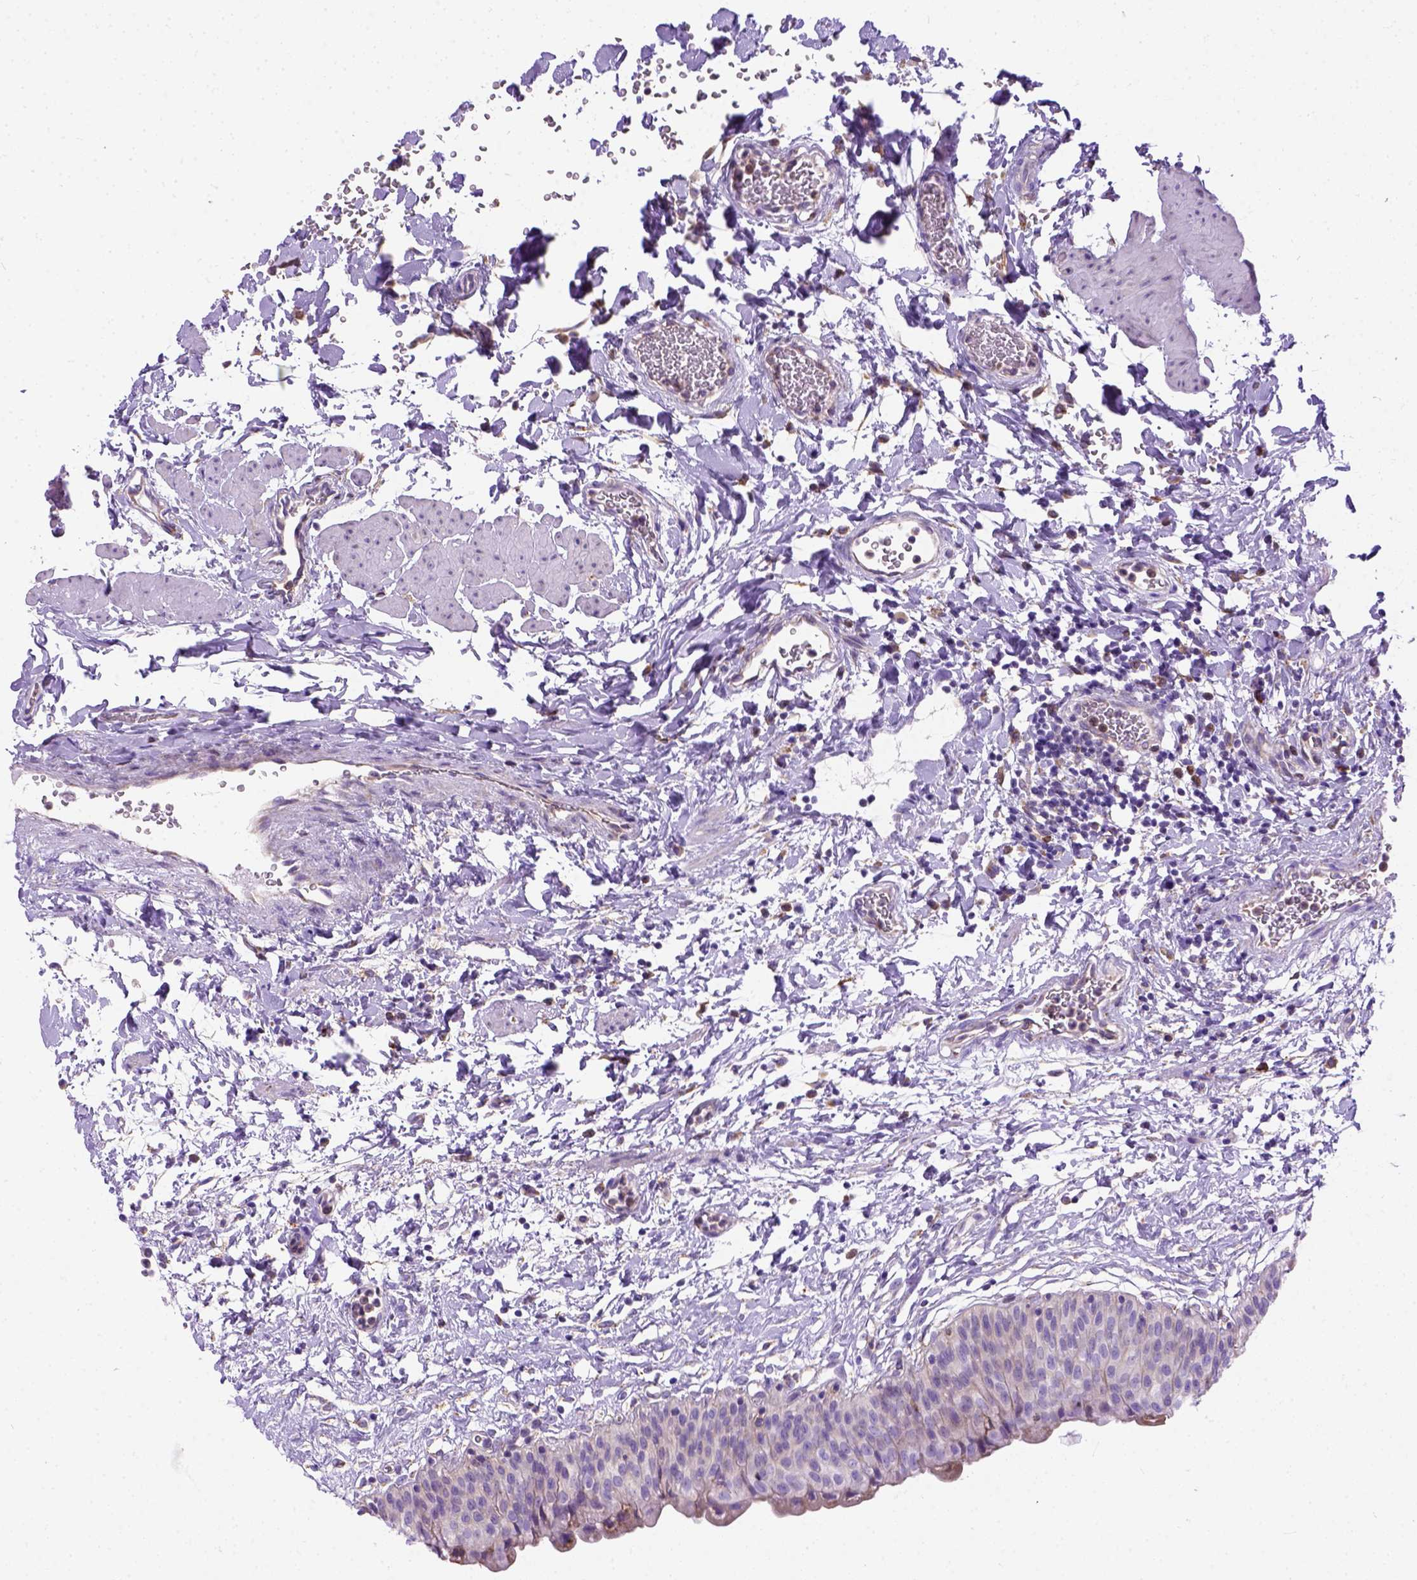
{"staining": {"intensity": "negative", "quantity": "none", "location": "none"}, "tissue": "urinary bladder", "cell_type": "Urothelial cells", "image_type": "normal", "snomed": [{"axis": "morphology", "description": "Normal tissue, NOS"}, {"axis": "topography", "description": "Urinary bladder"}], "caption": "Immunohistochemical staining of unremarkable urinary bladder demonstrates no significant expression in urothelial cells.", "gene": "PLK4", "patient": {"sex": "male", "age": 55}}